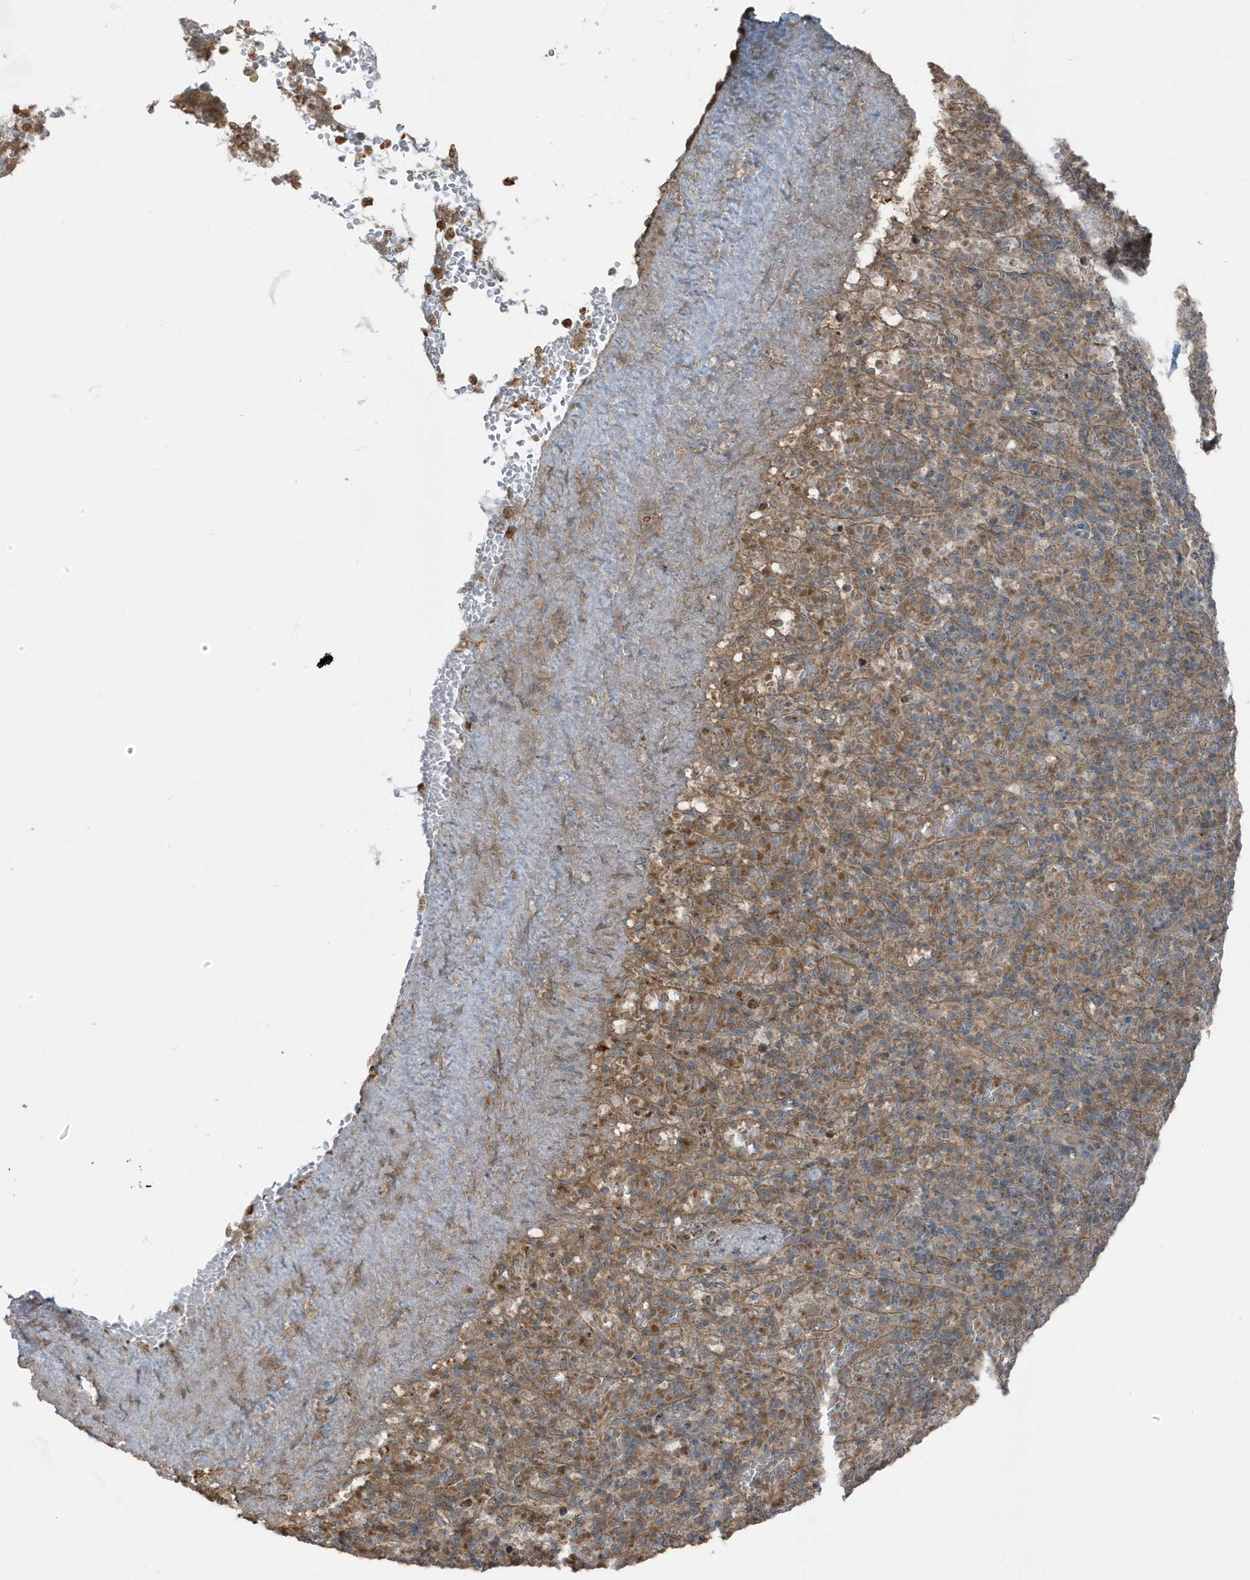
{"staining": {"intensity": "moderate", "quantity": "<25%", "location": "cytoplasmic/membranous"}, "tissue": "spleen", "cell_type": "Cells in red pulp", "image_type": "normal", "snomed": [{"axis": "morphology", "description": "Normal tissue, NOS"}, {"axis": "topography", "description": "Spleen"}], "caption": "The photomicrograph displays a brown stain indicating the presence of a protein in the cytoplasmic/membranous of cells in red pulp in spleen. Immunohistochemistry stains the protein of interest in brown and the nuclei are stained blue.", "gene": "AZI2", "patient": {"sex": "female", "age": 74}}